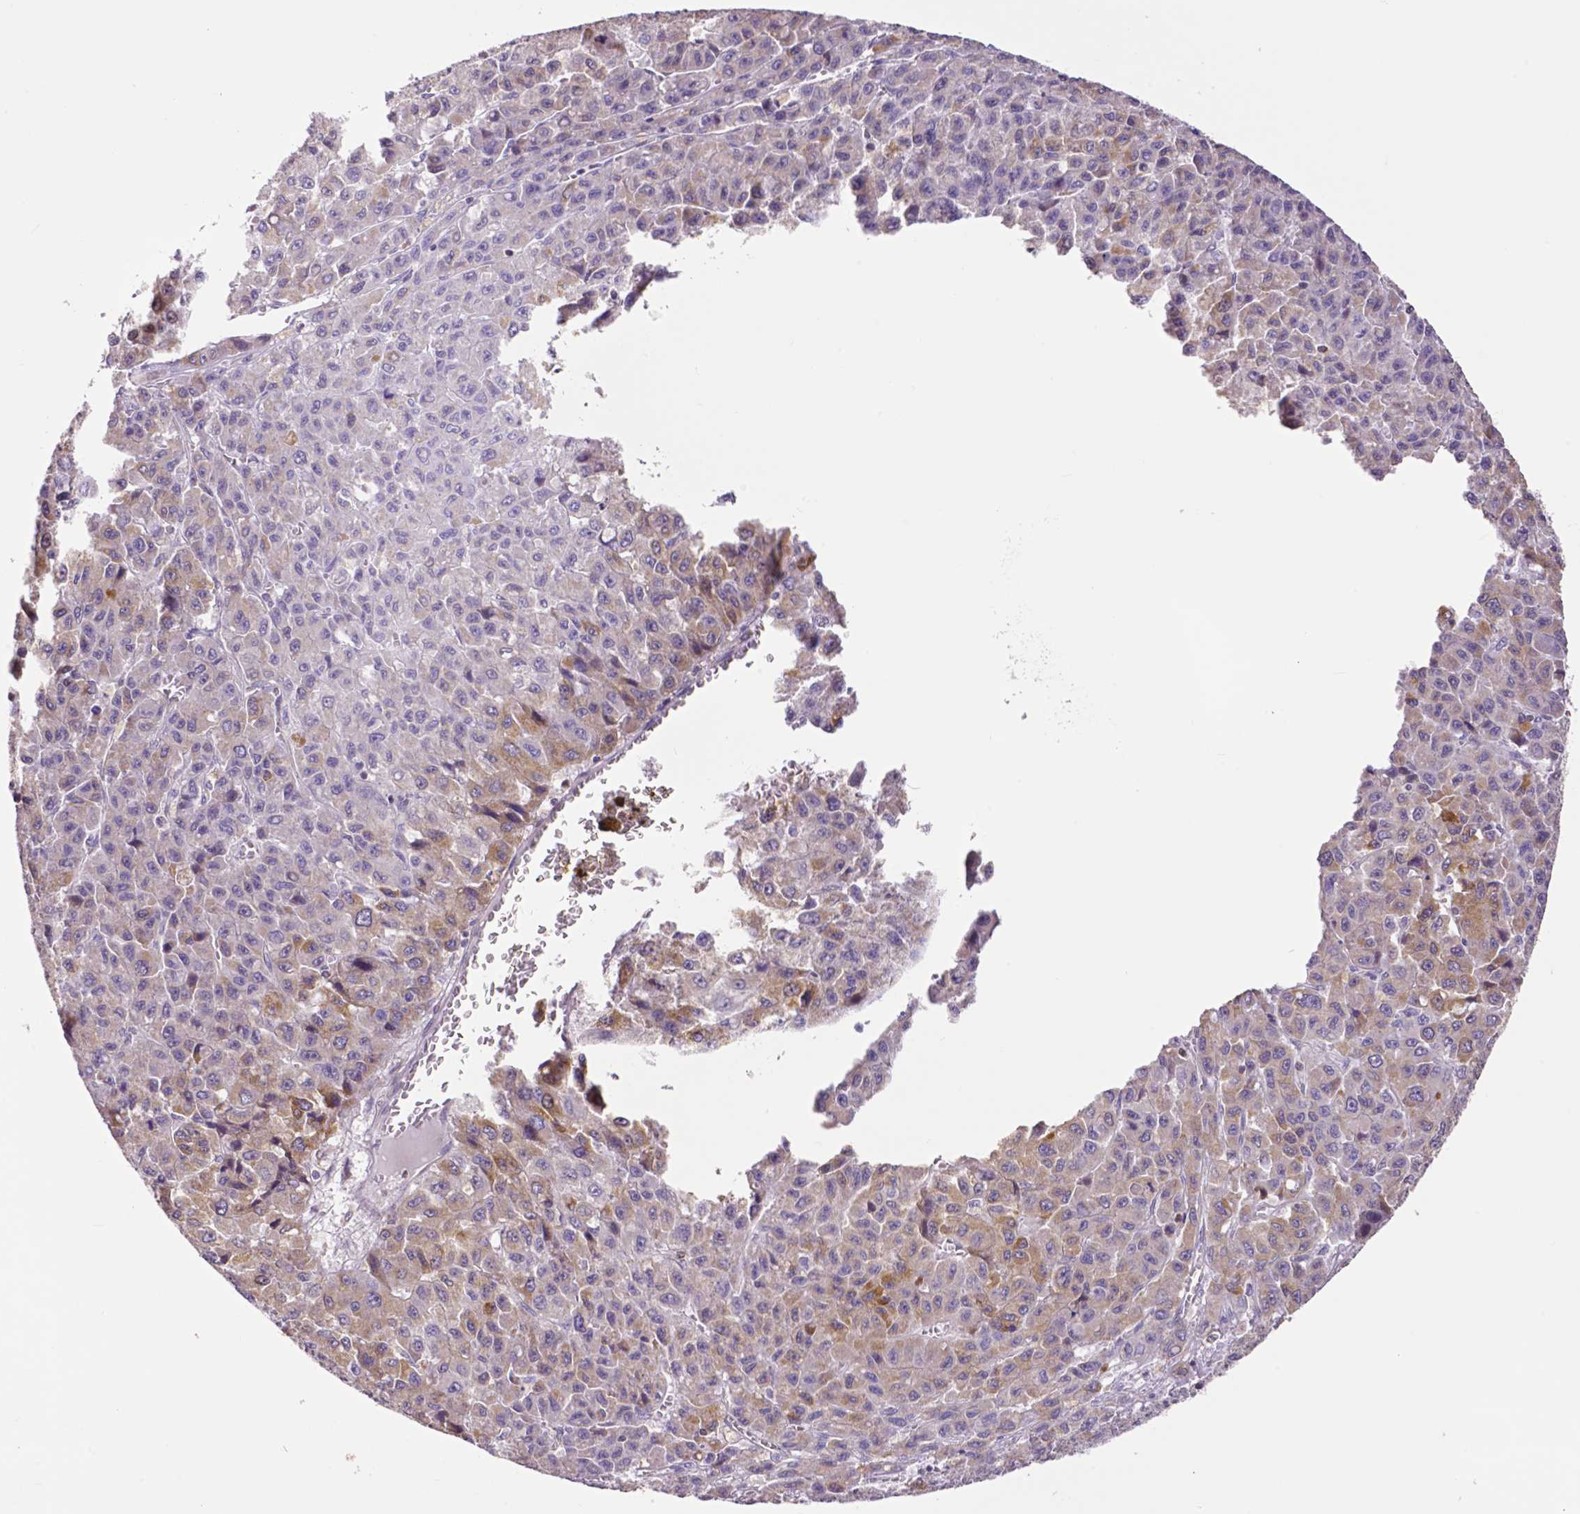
{"staining": {"intensity": "moderate", "quantity": "<25%", "location": "cytoplasmic/membranous"}, "tissue": "liver cancer", "cell_type": "Tumor cells", "image_type": "cancer", "snomed": [{"axis": "morphology", "description": "Carcinoma, Hepatocellular, NOS"}, {"axis": "topography", "description": "Liver"}], "caption": "A photomicrograph of human liver hepatocellular carcinoma stained for a protein displays moderate cytoplasmic/membranous brown staining in tumor cells.", "gene": "MCL1", "patient": {"sex": "male", "age": 70}}